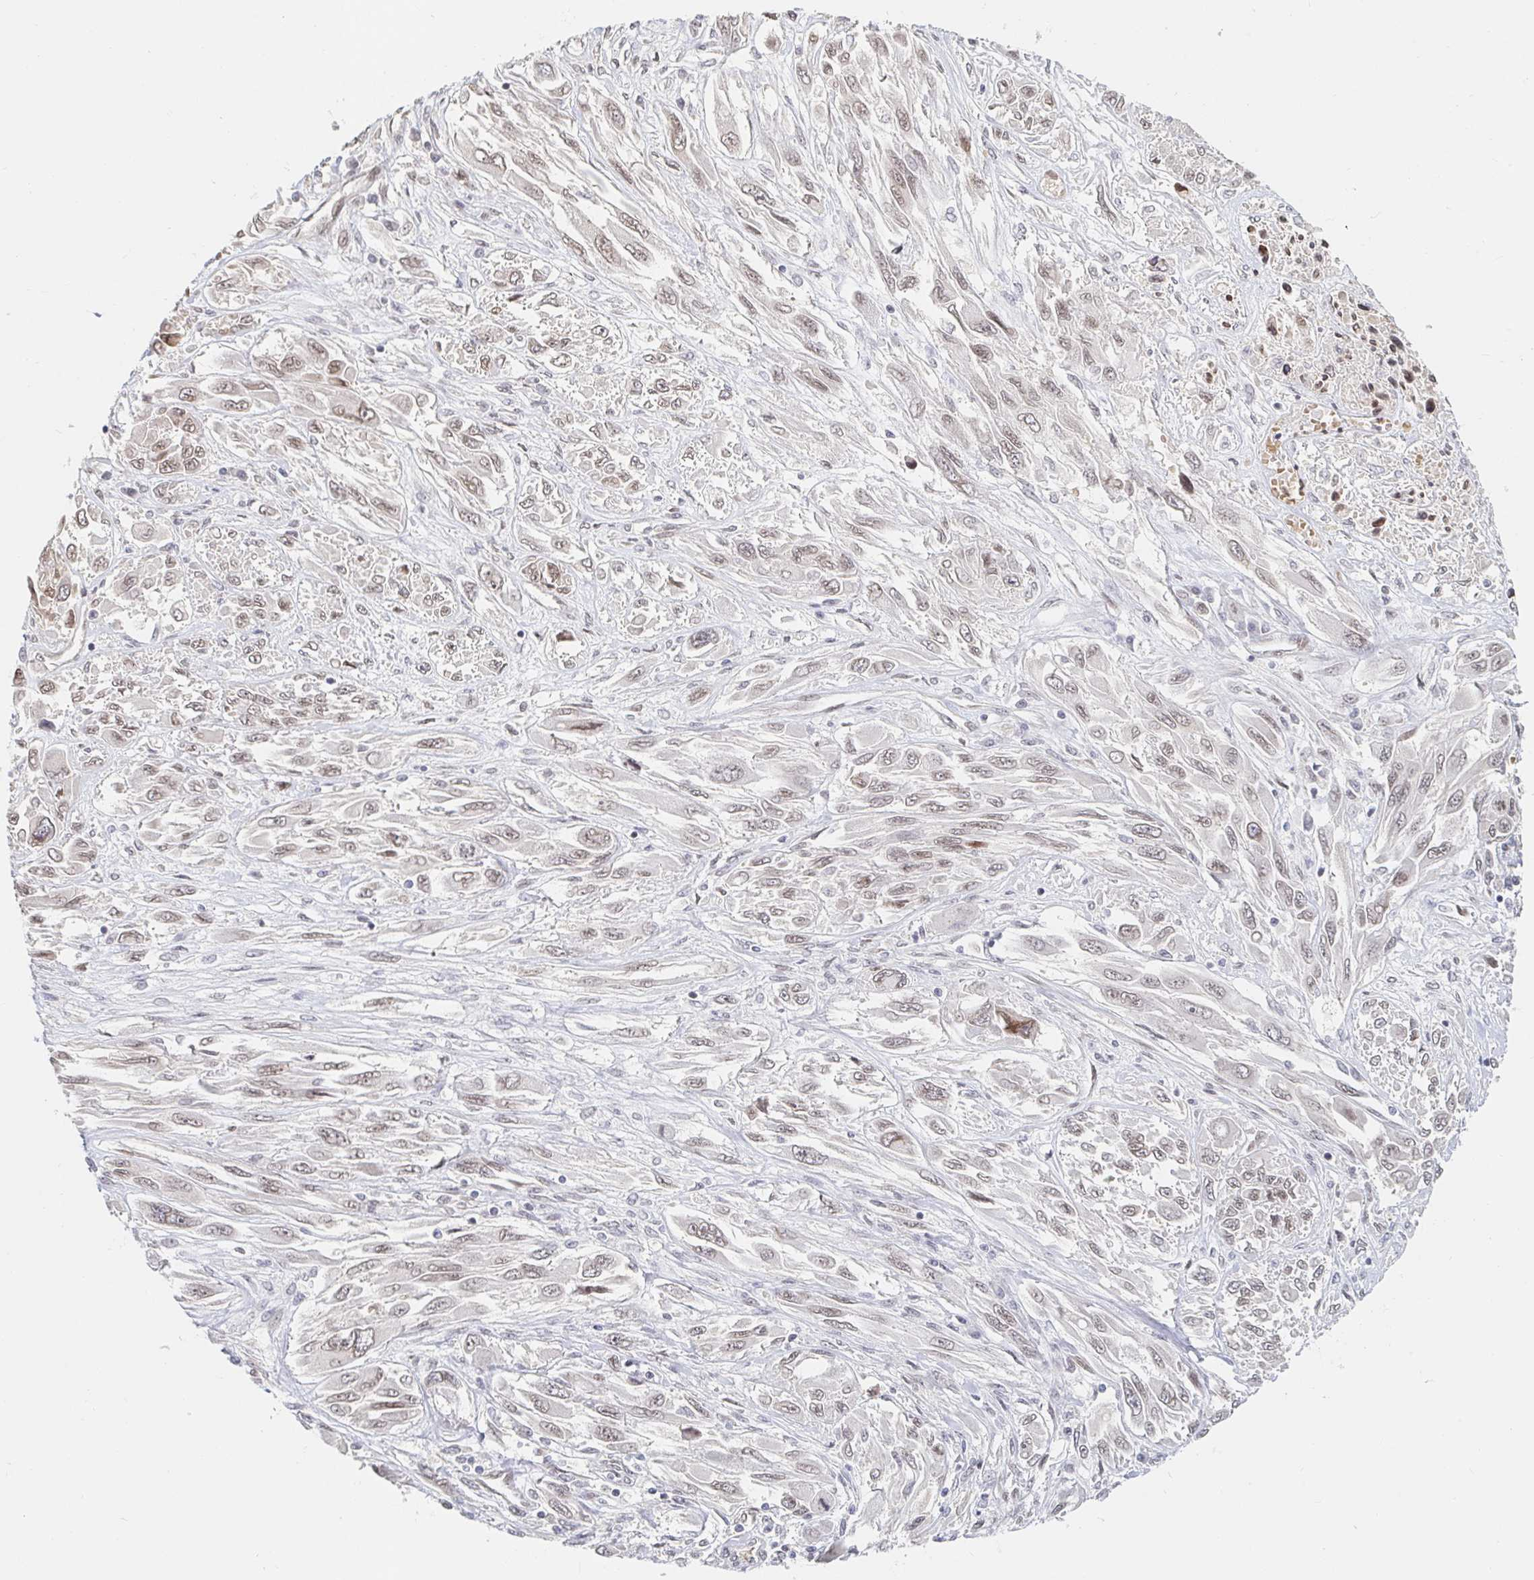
{"staining": {"intensity": "weak", "quantity": "25%-75%", "location": "nuclear"}, "tissue": "melanoma", "cell_type": "Tumor cells", "image_type": "cancer", "snomed": [{"axis": "morphology", "description": "Malignant melanoma, NOS"}, {"axis": "topography", "description": "Skin"}], "caption": "This is an image of IHC staining of melanoma, which shows weak positivity in the nuclear of tumor cells.", "gene": "CHD2", "patient": {"sex": "female", "age": 91}}